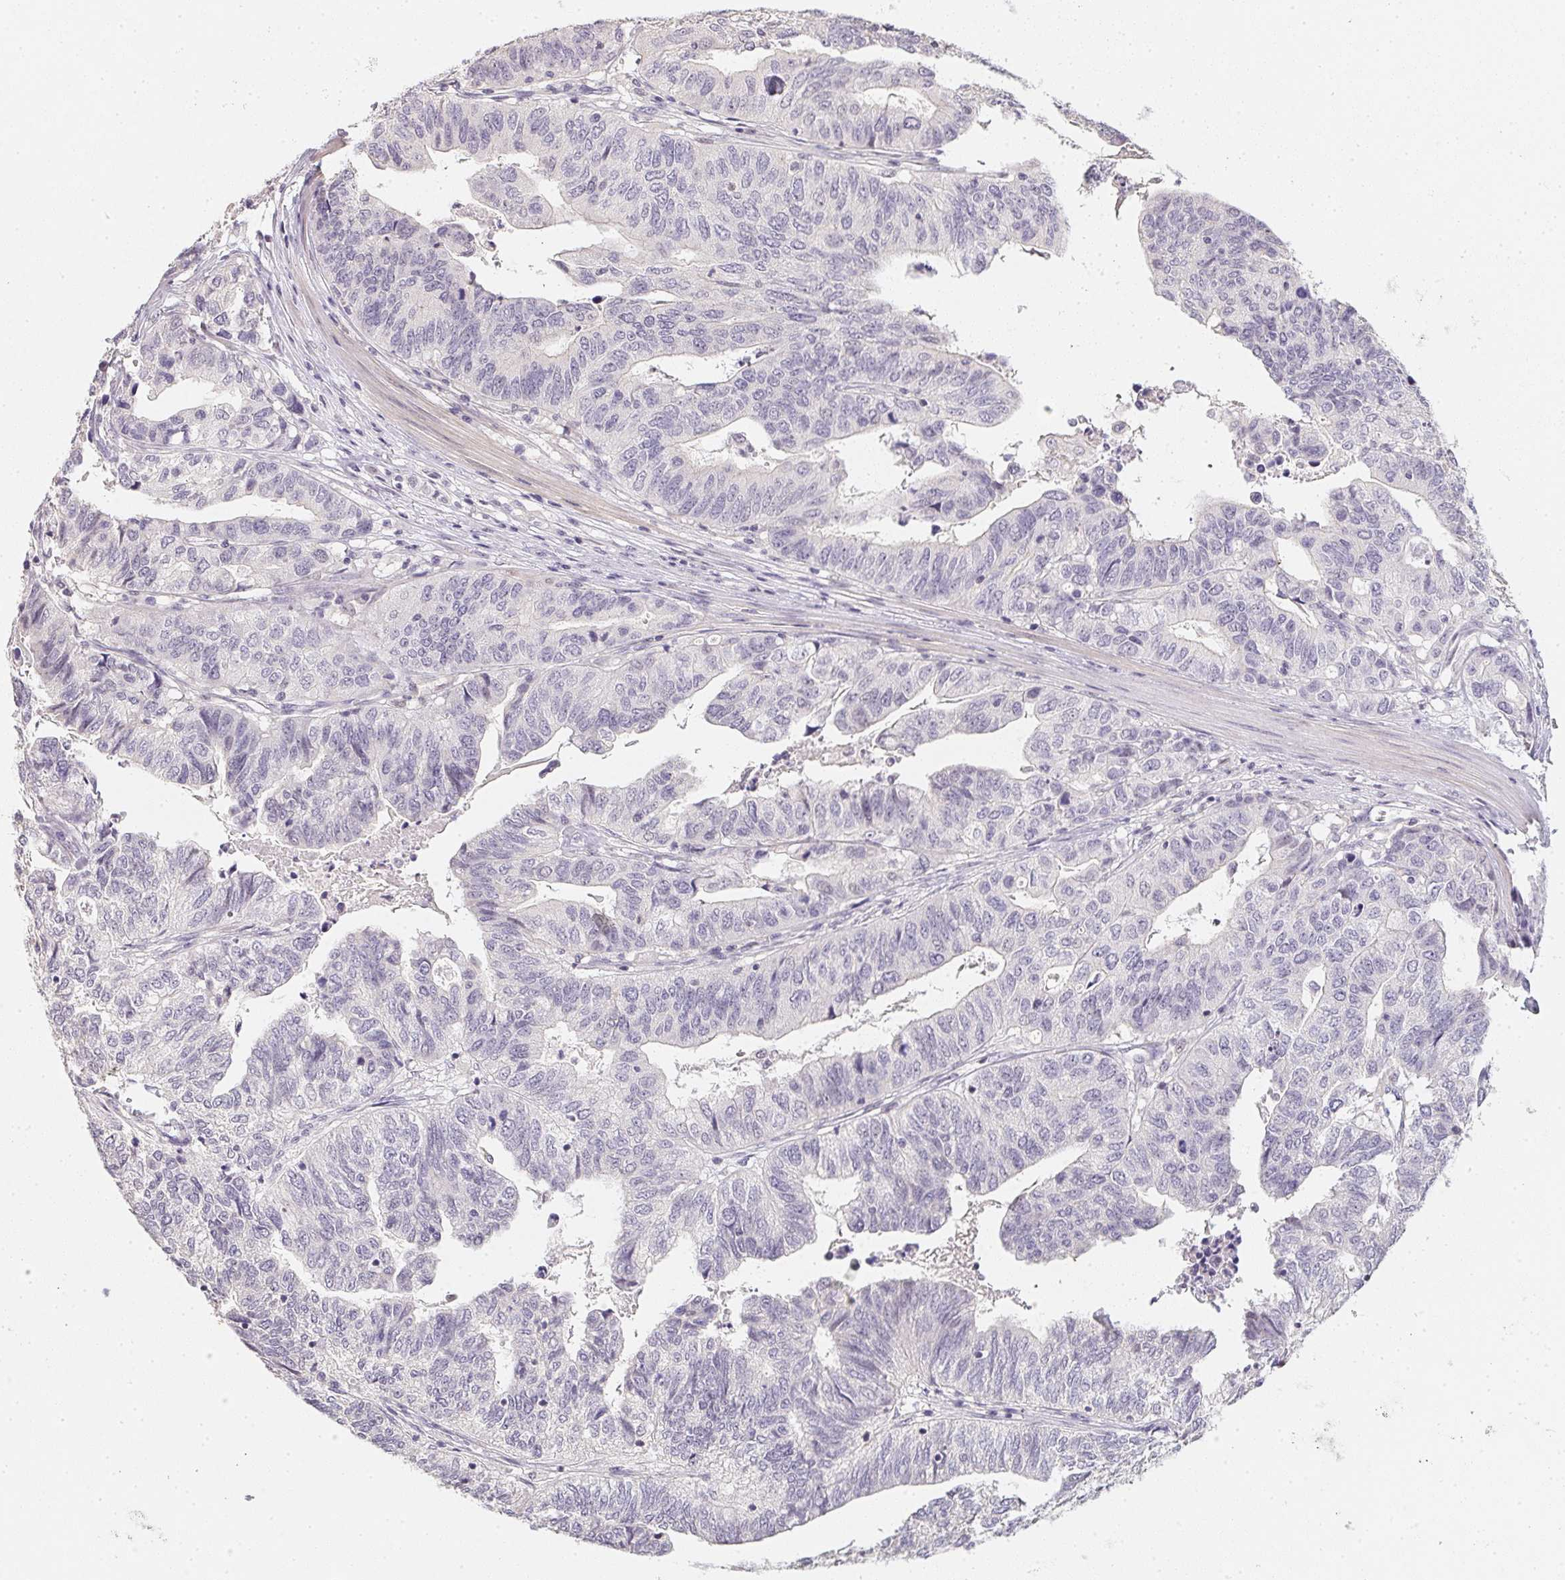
{"staining": {"intensity": "negative", "quantity": "none", "location": "none"}, "tissue": "stomach cancer", "cell_type": "Tumor cells", "image_type": "cancer", "snomed": [{"axis": "morphology", "description": "Adenocarcinoma, NOS"}, {"axis": "topography", "description": "Stomach, upper"}], "caption": "The photomicrograph exhibits no significant staining in tumor cells of stomach cancer (adenocarcinoma).", "gene": "ZBBX", "patient": {"sex": "female", "age": 67}}